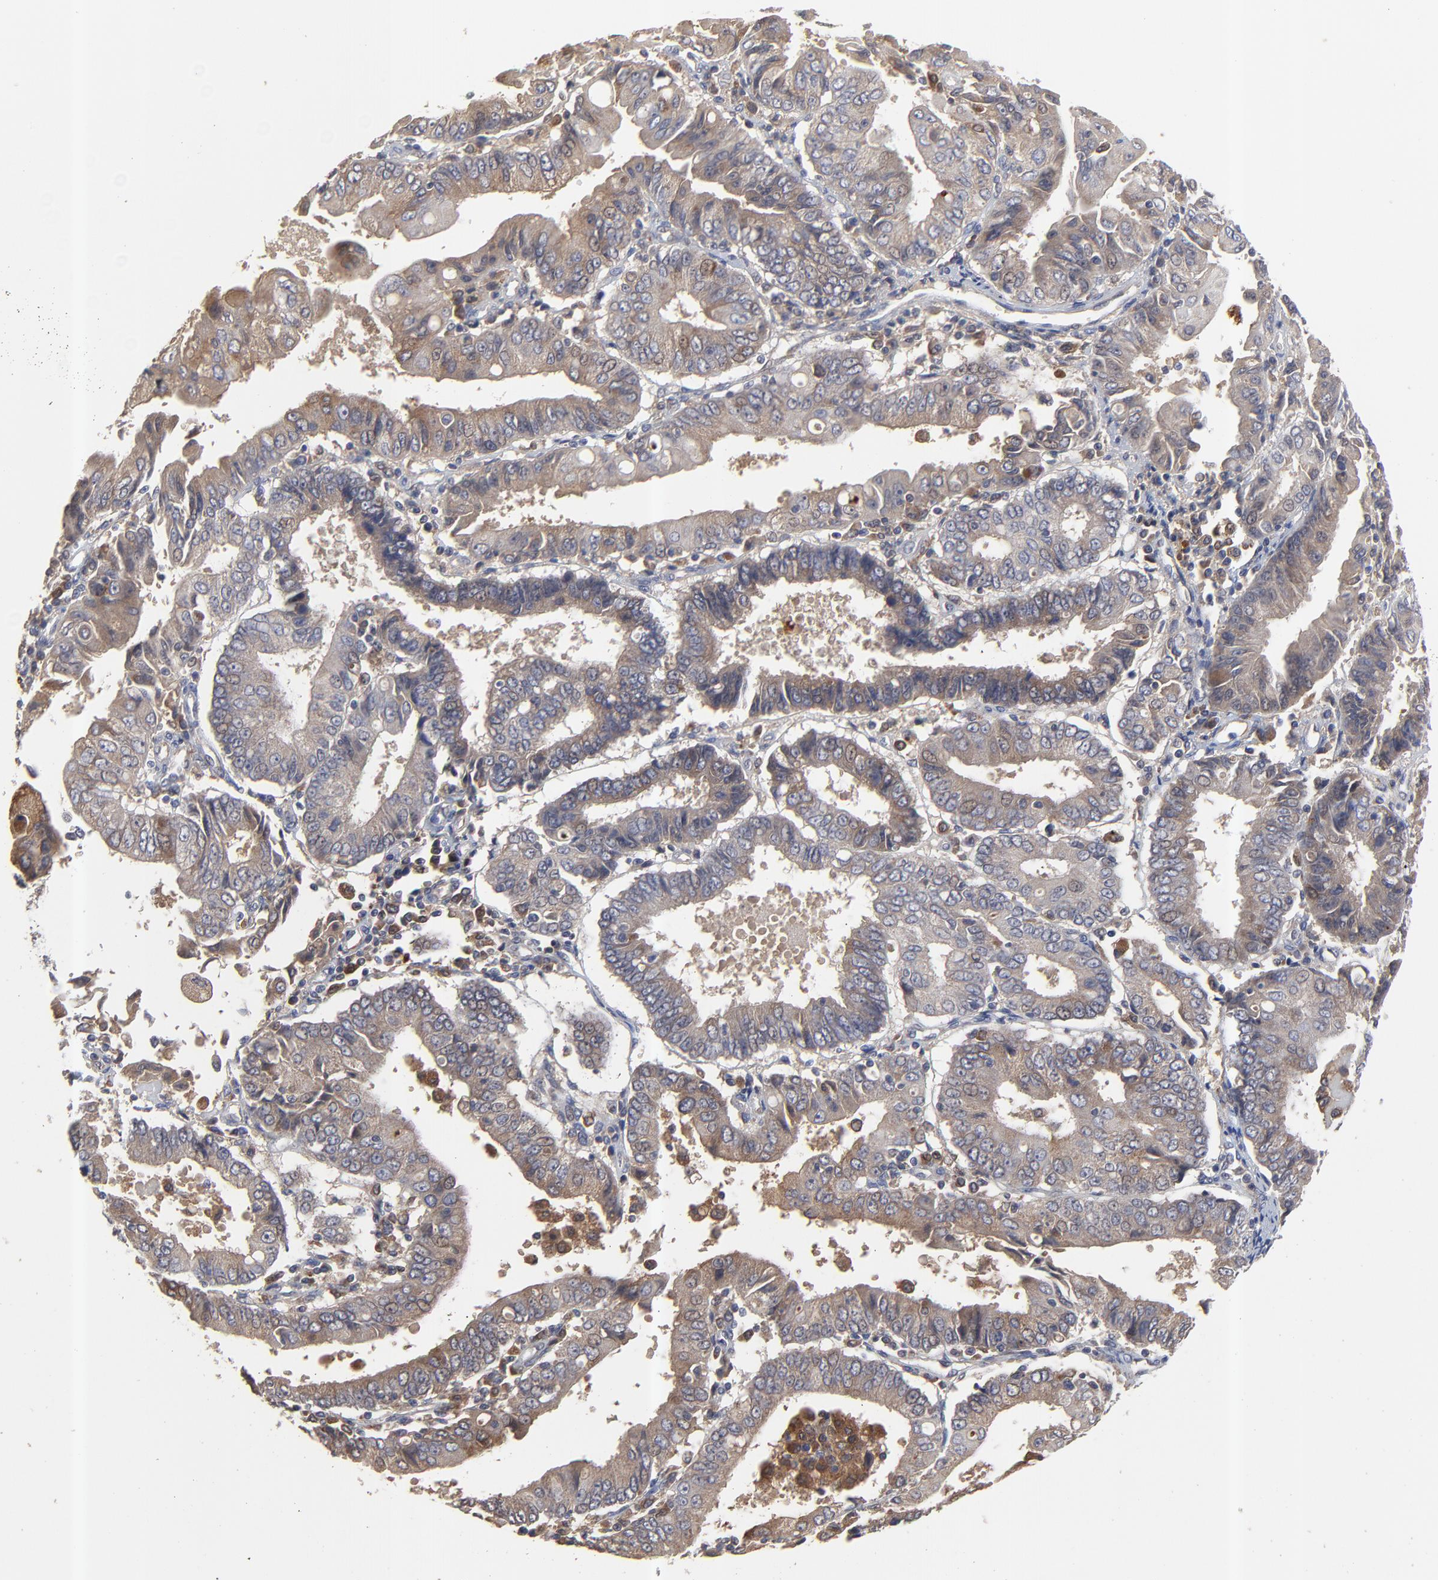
{"staining": {"intensity": "moderate", "quantity": ">75%", "location": "cytoplasmic/membranous"}, "tissue": "endometrial cancer", "cell_type": "Tumor cells", "image_type": "cancer", "snomed": [{"axis": "morphology", "description": "Adenocarcinoma, NOS"}, {"axis": "topography", "description": "Endometrium"}], "caption": "Moderate cytoplasmic/membranous positivity is identified in about >75% of tumor cells in endometrial adenocarcinoma. The staining was performed using DAB to visualize the protein expression in brown, while the nuclei were stained in blue with hematoxylin (Magnification: 20x).", "gene": "RAB9A", "patient": {"sex": "female", "age": 75}}